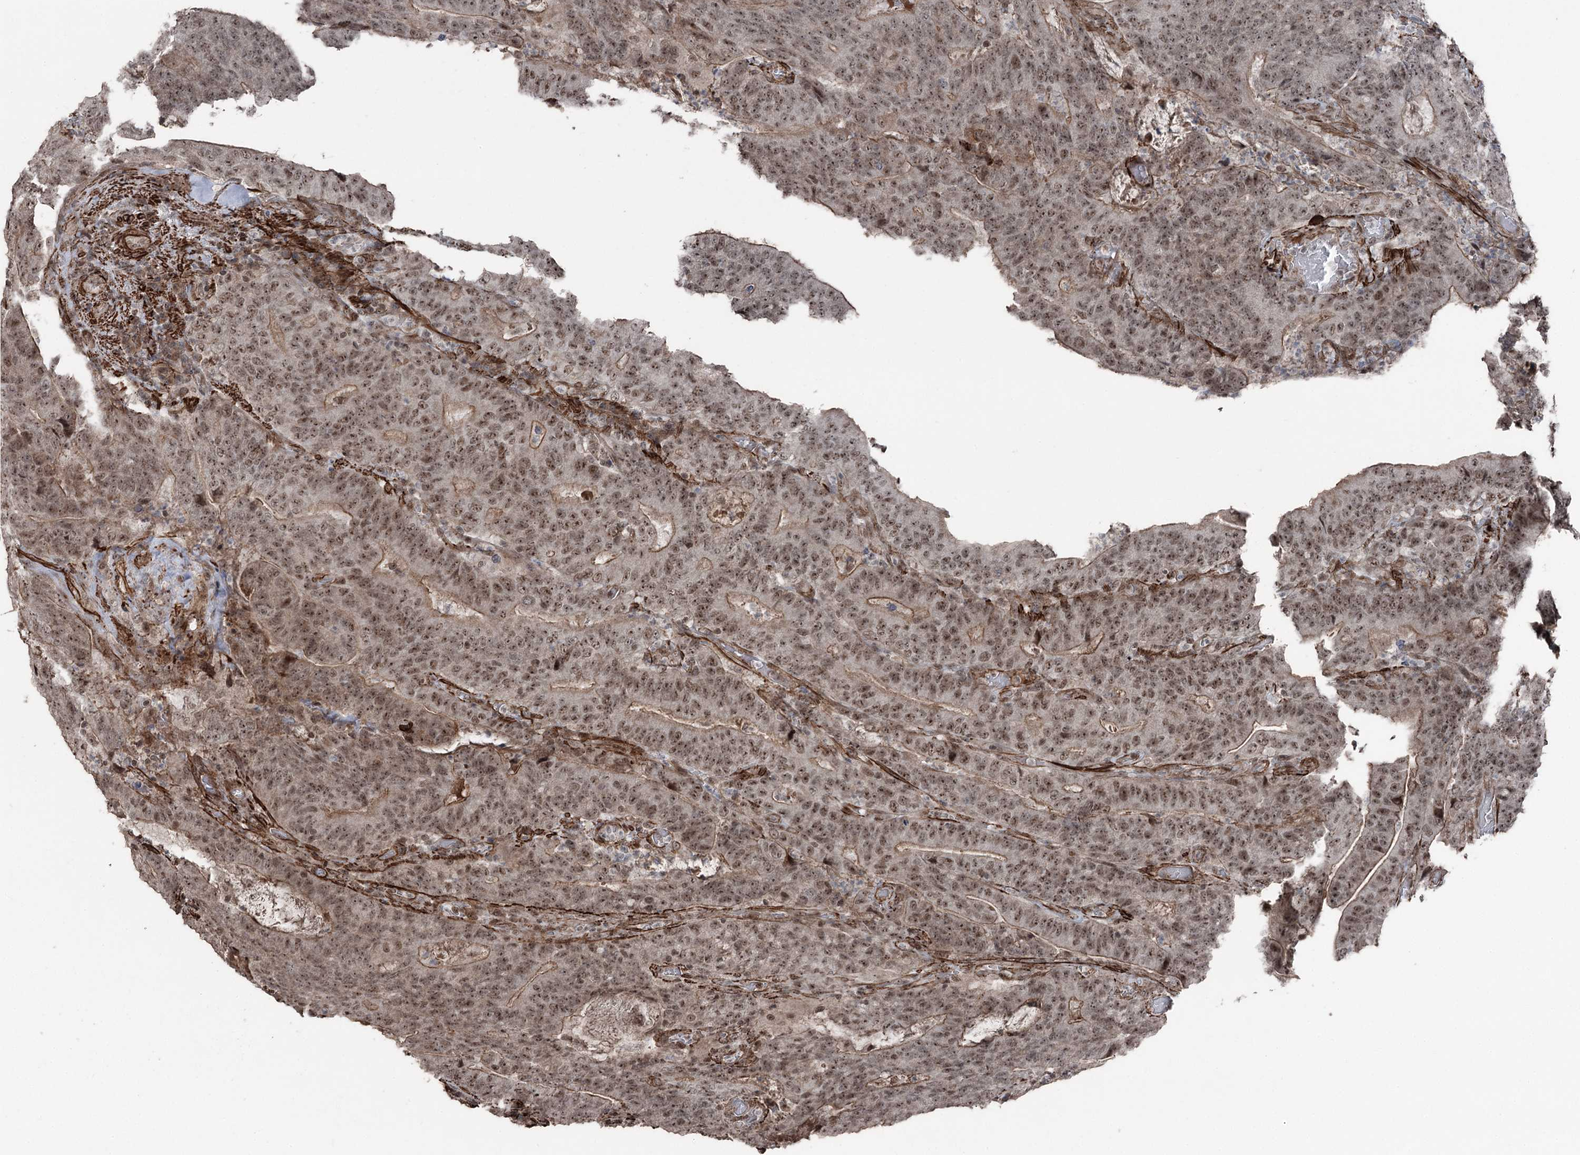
{"staining": {"intensity": "moderate", "quantity": ">75%", "location": "cytoplasmic/membranous,nuclear"}, "tissue": "colorectal cancer", "cell_type": "Tumor cells", "image_type": "cancer", "snomed": [{"axis": "morphology", "description": "Normal tissue, NOS"}, {"axis": "morphology", "description": "Adenocarcinoma, NOS"}, {"axis": "topography", "description": "Colon"}], "caption": "DAB (3,3'-diaminobenzidine) immunohistochemical staining of colorectal adenocarcinoma displays moderate cytoplasmic/membranous and nuclear protein staining in about >75% of tumor cells. The staining was performed using DAB (3,3'-diaminobenzidine), with brown indicating positive protein expression. Nuclei are stained blue with hematoxylin.", "gene": "CCDC82", "patient": {"sex": "female", "age": 75}}